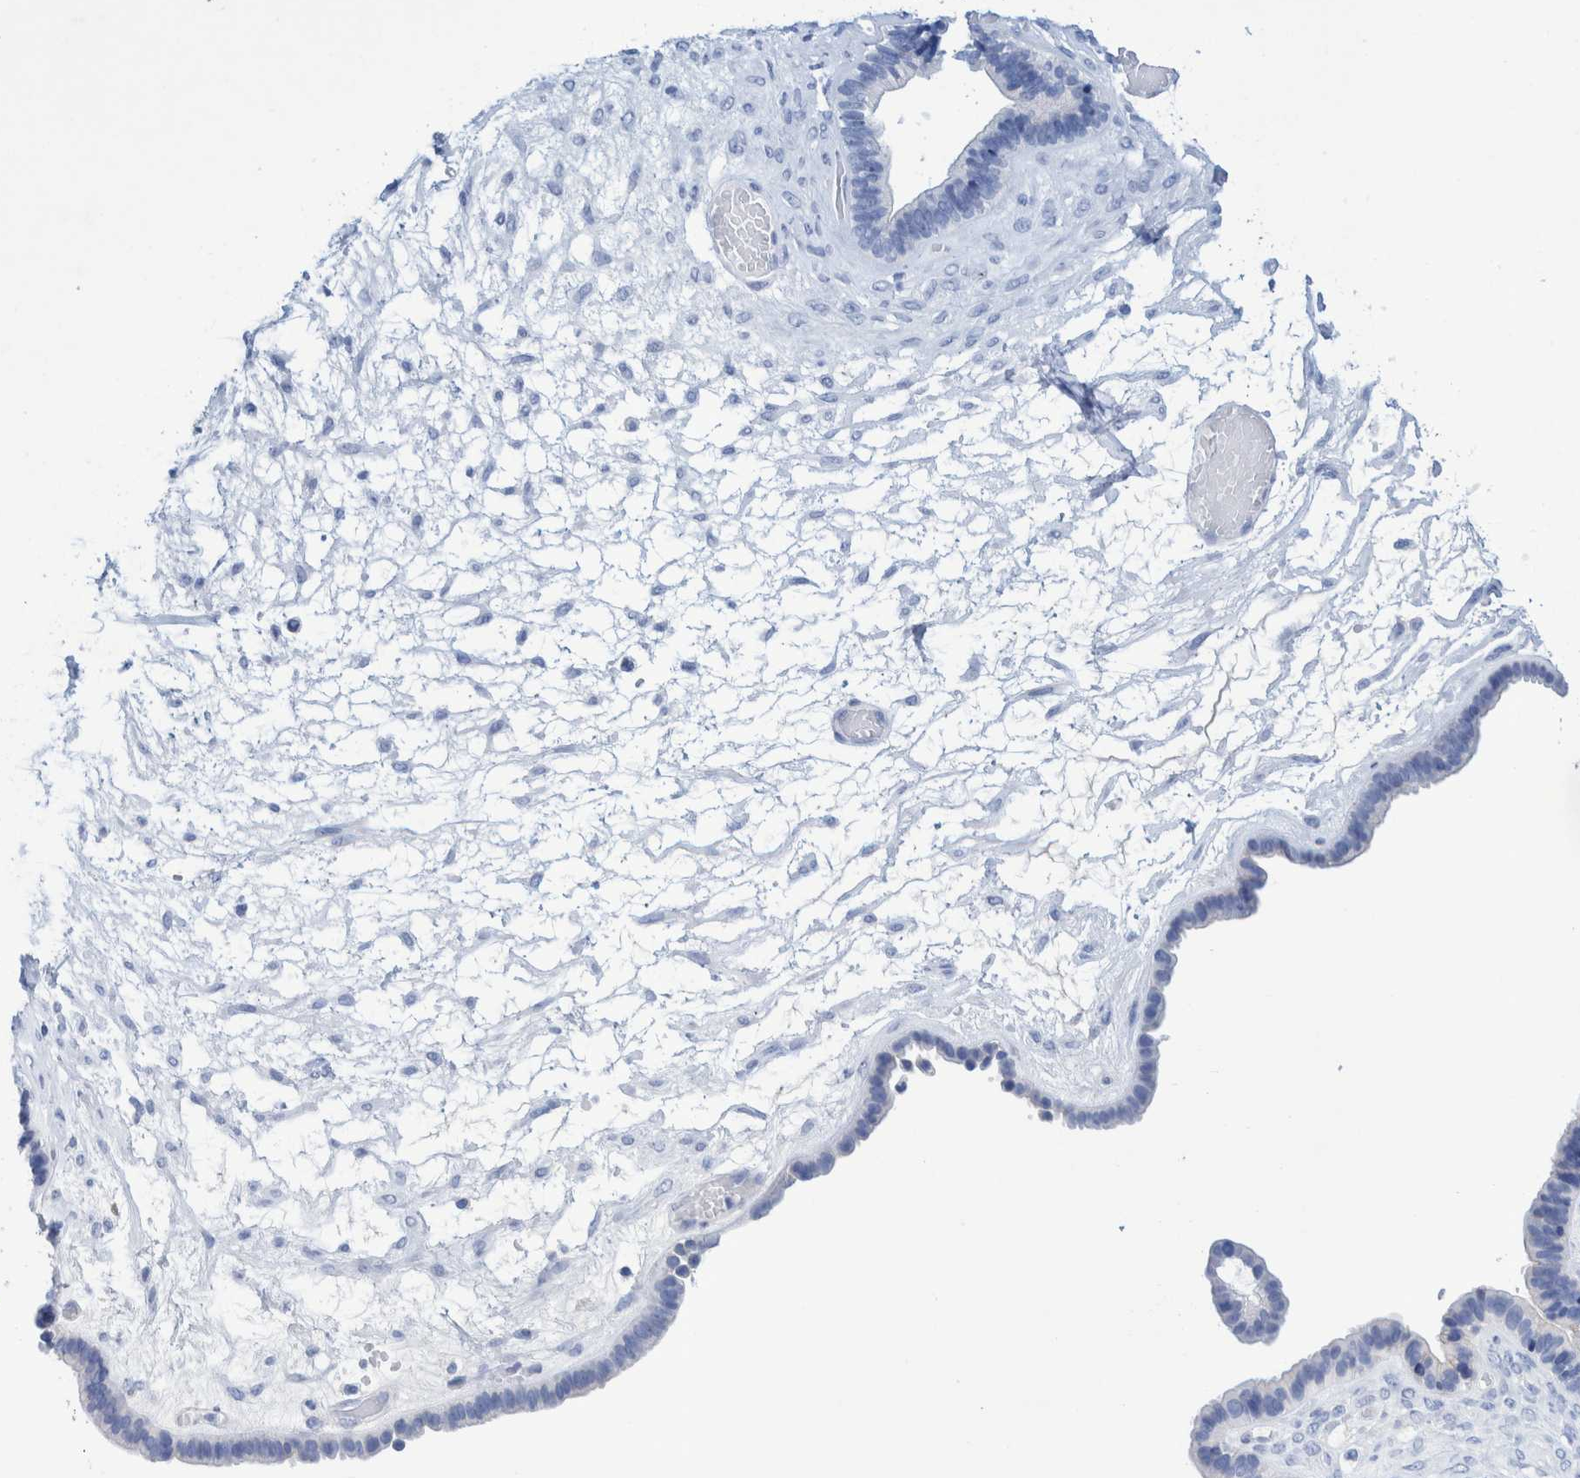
{"staining": {"intensity": "negative", "quantity": "none", "location": "none"}, "tissue": "ovarian cancer", "cell_type": "Tumor cells", "image_type": "cancer", "snomed": [{"axis": "morphology", "description": "Cystadenocarcinoma, serous, NOS"}, {"axis": "topography", "description": "Ovary"}], "caption": "Immunohistochemical staining of human ovarian cancer displays no significant positivity in tumor cells. Nuclei are stained in blue.", "gene": "PERP", "patient": {"sex": "female", "age": 56}}